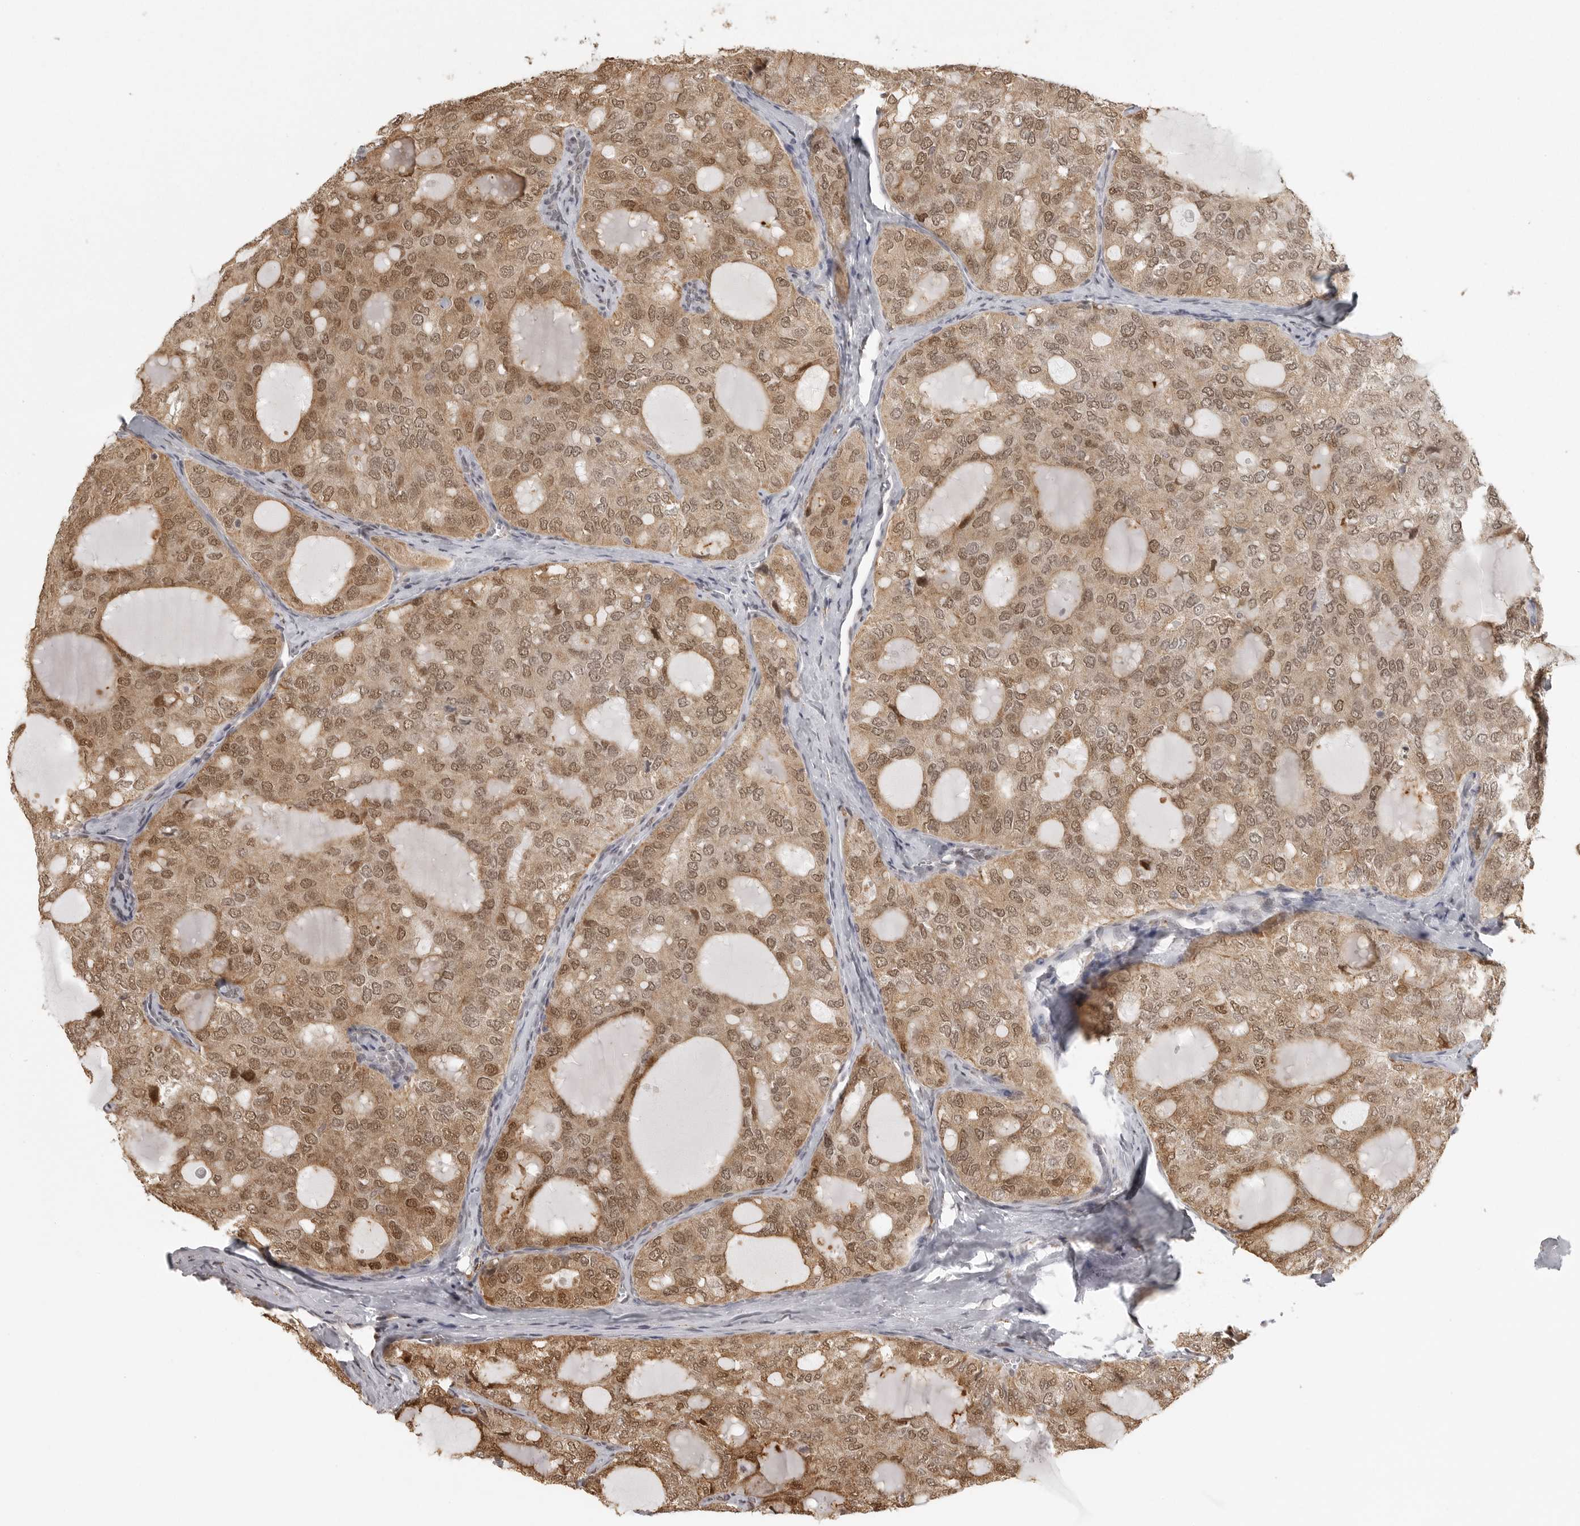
{"staining": {"intensity": "moderate", "quantity": ">75%", "location": "cytoplasmic/membranous,nuclear"}, "tissue": "thyroid cancer", "cell_type": "Tumor cells", "image_type": "cancer", "snomed": [{"axis": "morphology", "description": "Follicular adenoma carcinoma, NOS"}, {"axis": "topography", "description": "Thyroid gland"}], "caption": "Thyroid cancer stained with a brown dye displays moderate cytoplasmic/membranous and nuclear positive staining in approximately >75% of tumor cells.", "gene": "ISG20L2", "patient": {"sex": "male", "age": 75}}